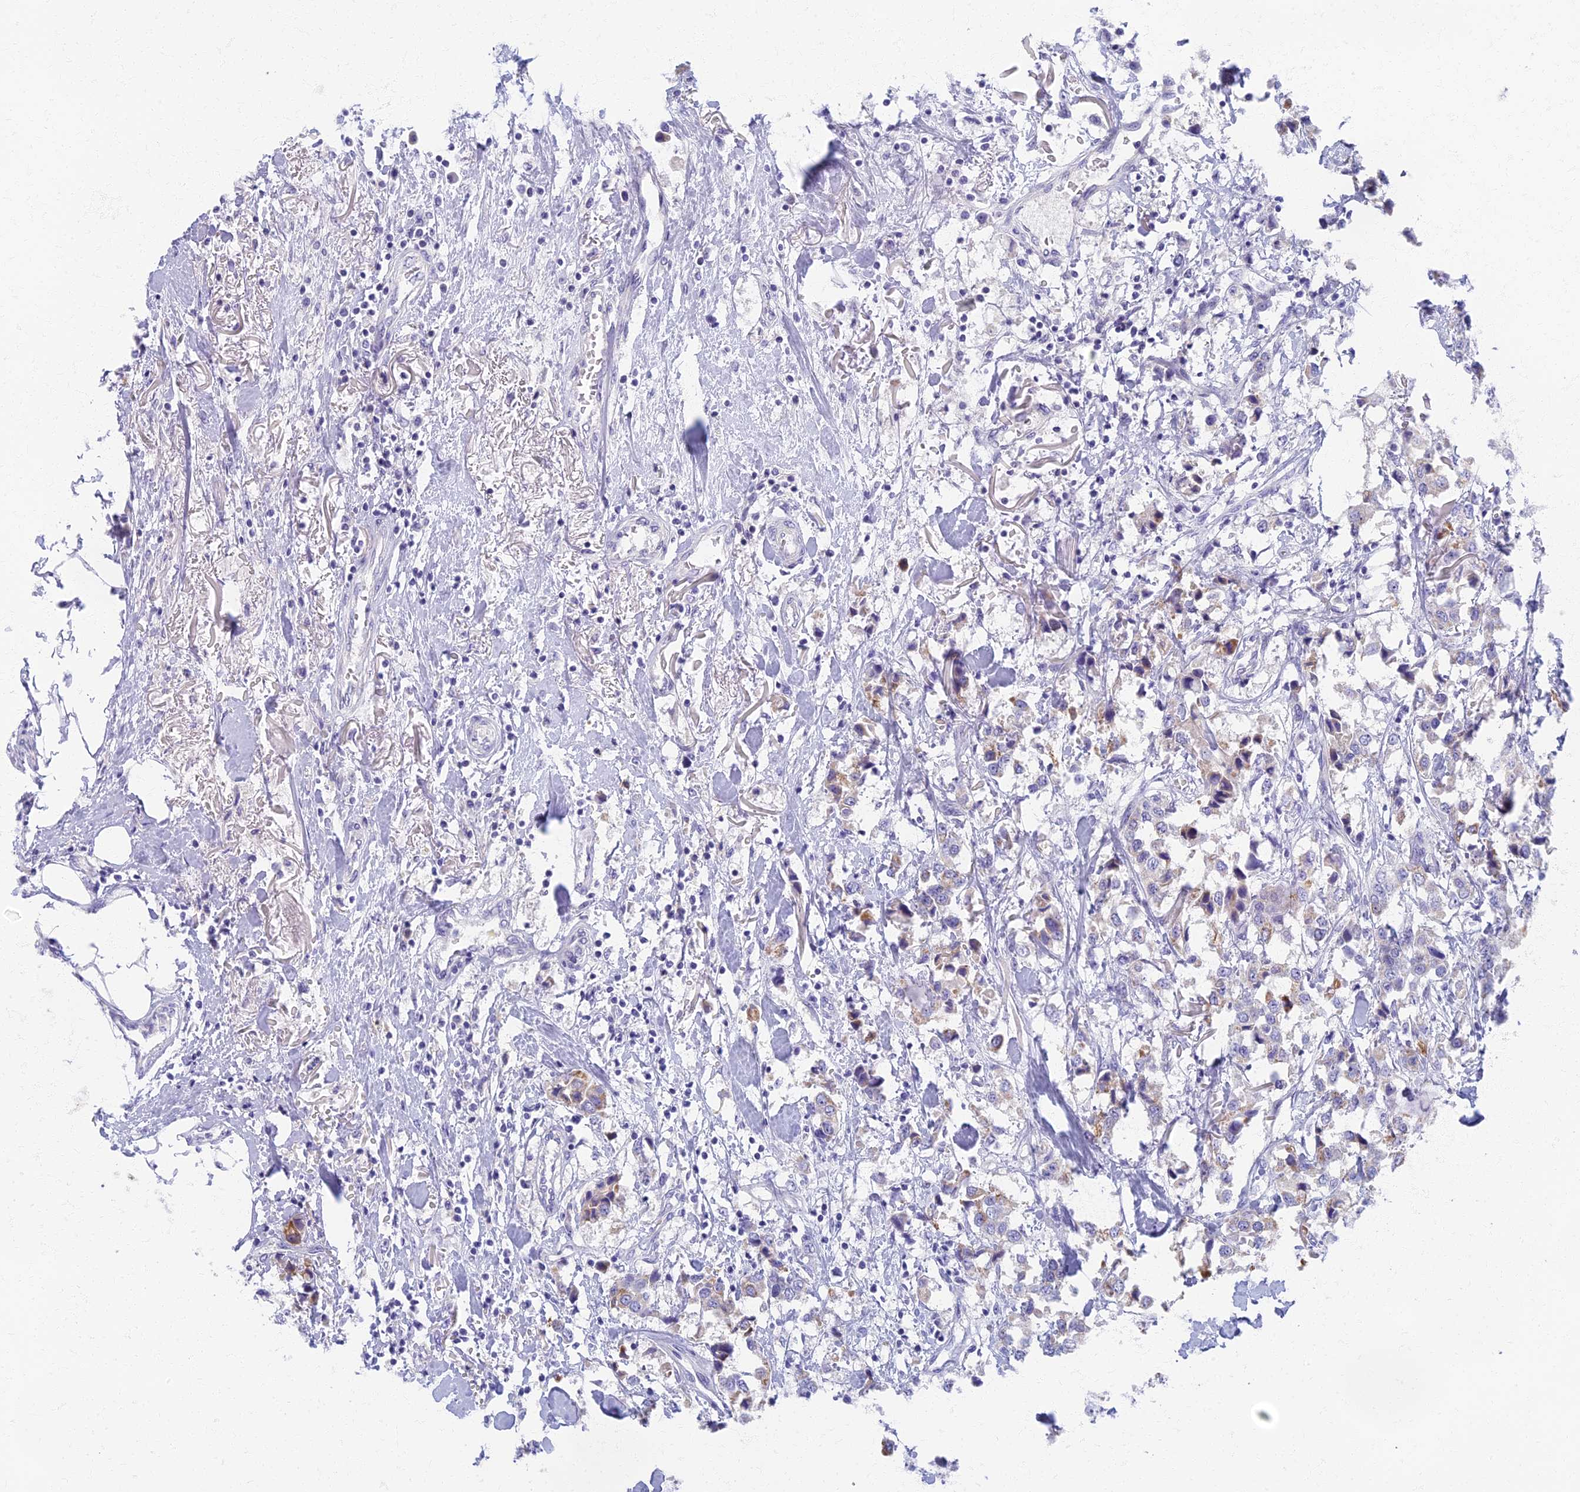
{"staining": {"intensity": "moderate", "quantity": "<25%", "location": "cytoplasmic/membranous"}, "tissue": "breast cancer", "cell_type": "Tumor cells", "image_type": "cancer", "snomed": [{"axis": "morphology", "description": "Duct carcinoma"}, {"axis": "topography", "description": "Breast"}], "caption": "Immunohistochemical staining of breast cancer (infiltrating ductal carcinoma) exhibits low levels of moderate cytoplasmic/membranous expression in about <25% of tumor cells.", "gene": "AP4E1", "patient": {"sex": "female", "age": 80}}